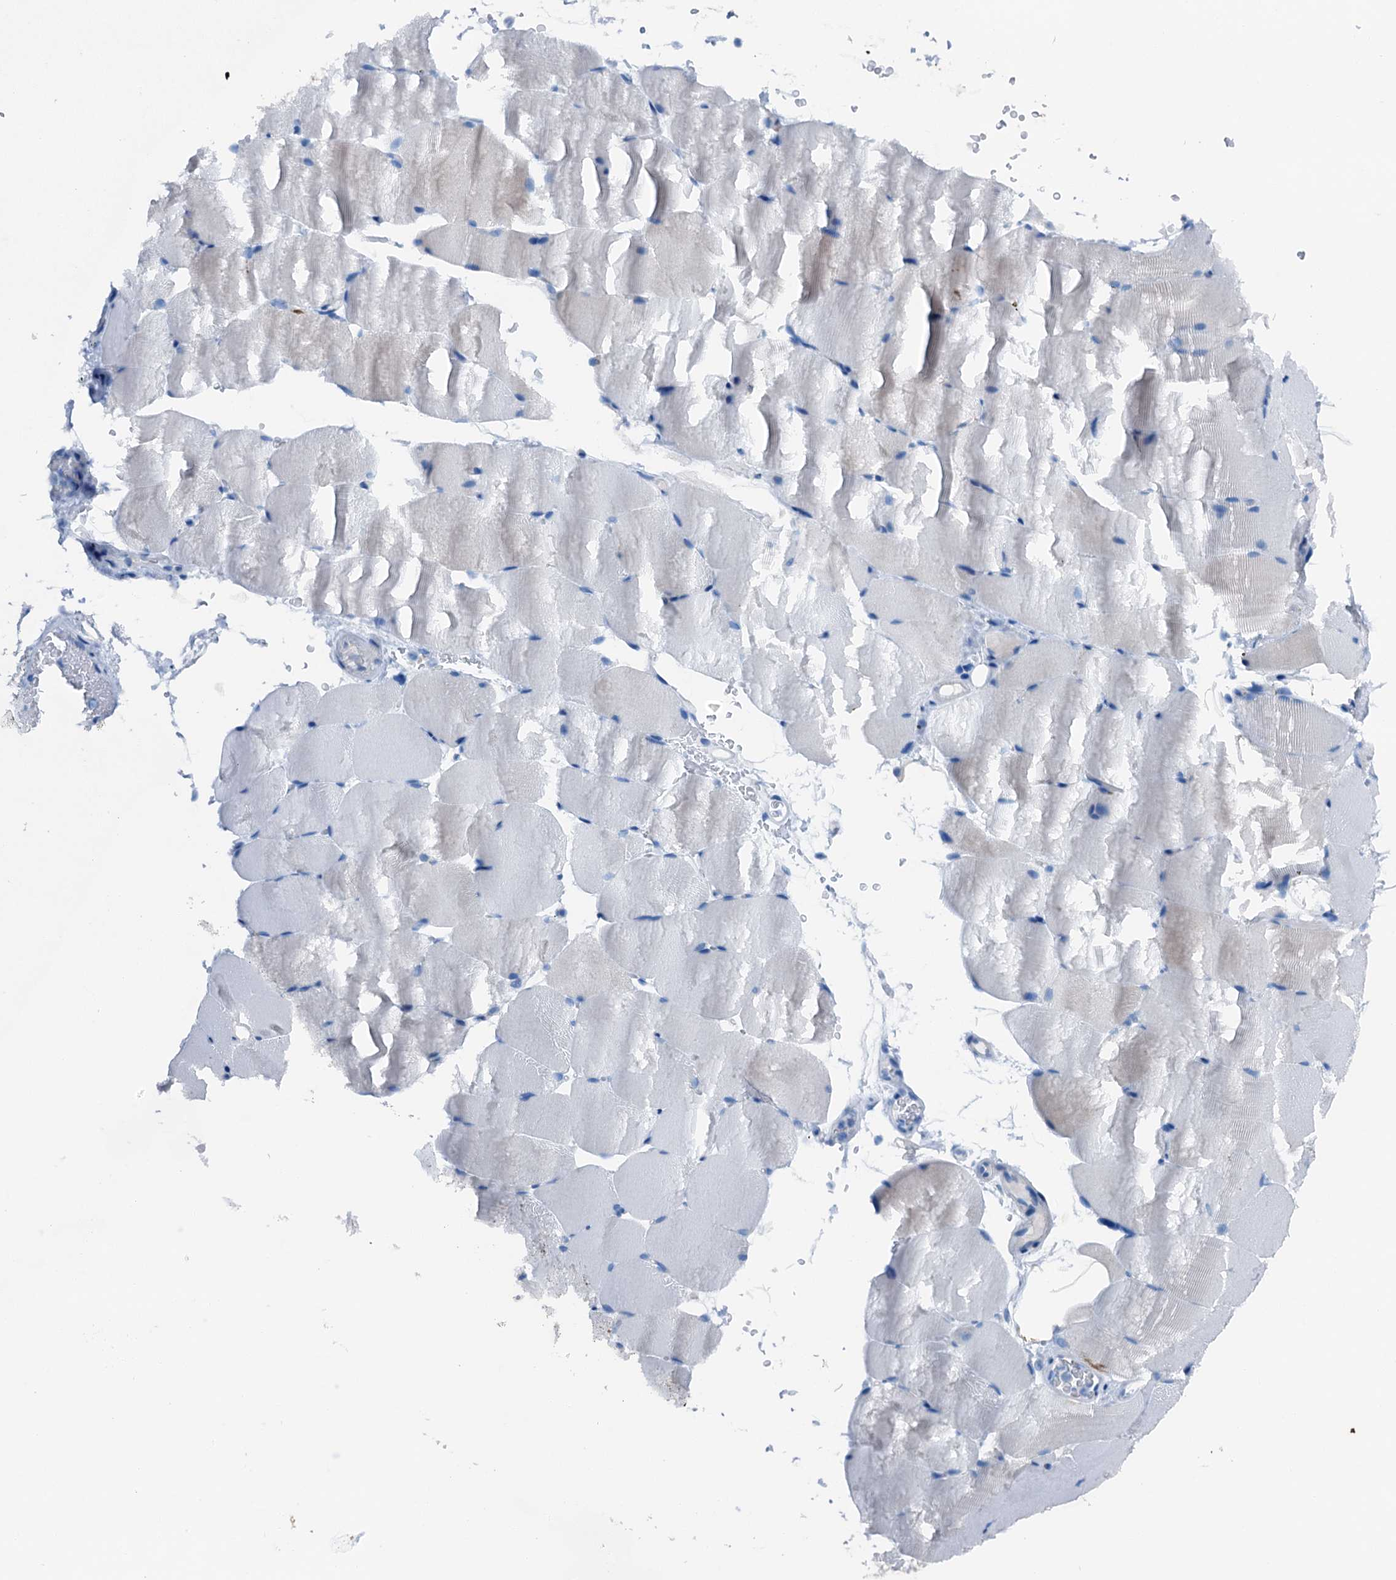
{"staining": {"intensity": "moderate", "quantity": "<25%", "location": "cytoplasmic/membranous"}, "tissue": "skeletal muscle", "cell_type": "Myocytes", "image_type": "normal", "snomed": [{"axis": "morphology", "description": "Normal tissue, NOS"}, {"axis": "topography", "description": "Skeletal muscle"}, {"axis": "topography", "description": "Parathyroid gland"}], "caption": "Immunohistochemistry (DAB (3,3'-diaminobenzidine)) staining of benign skeletal muscle reveals moderate cytoplasmic/membranous protein expression in about <25% of myocytes. Ihc stains the protein in brown and the nuclei are stained blue.", "gene": "C1QTNF4", "patient": {"sex": "female", "age": 37}}